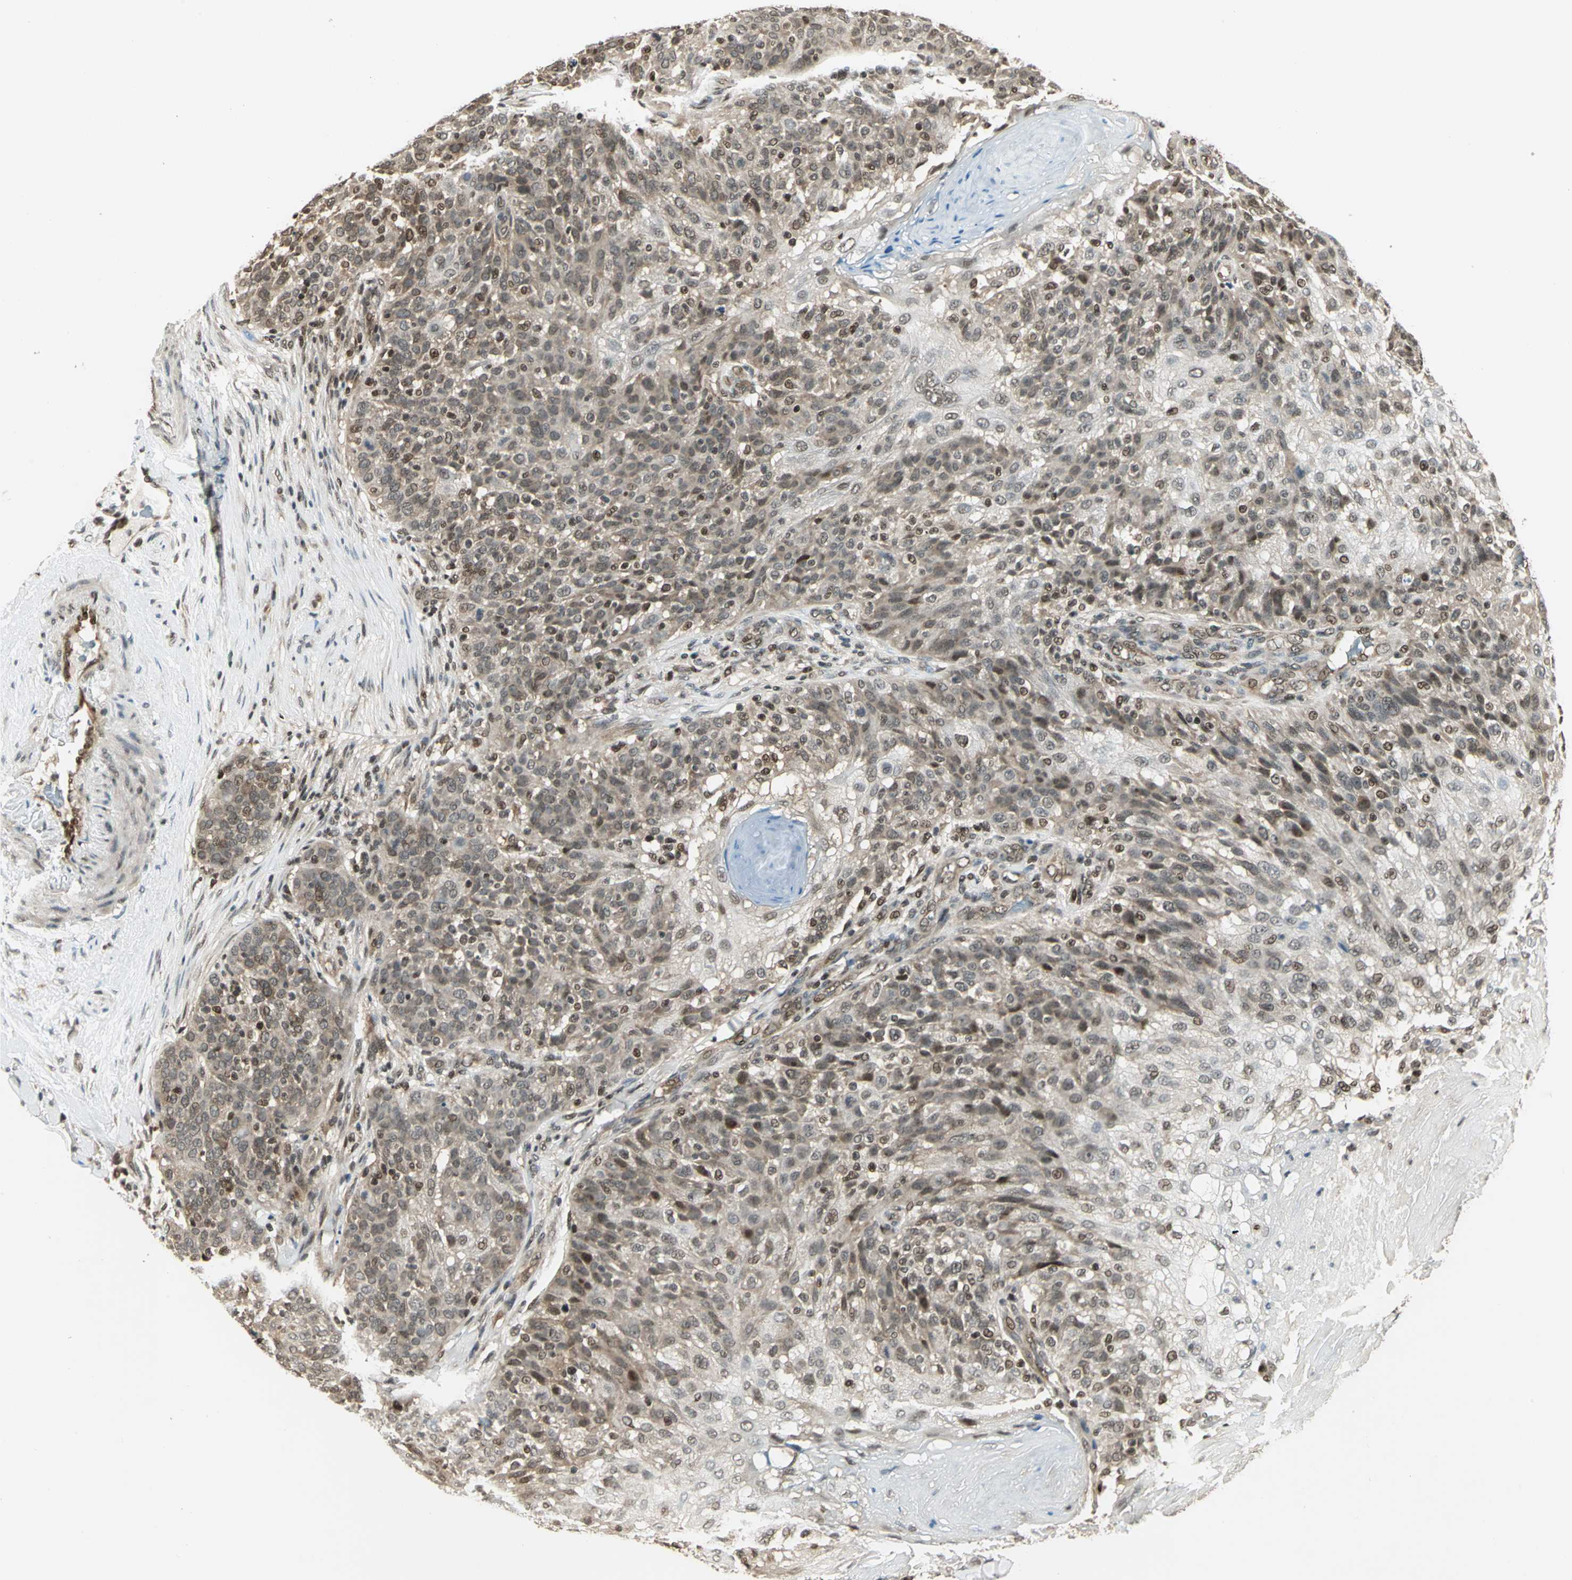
{"staining": {"intensity": "weak", "quantity": ">75%", "location": "cytoplasmic/membranous,nuclear"}, "tissue": "skin cancer", "cell_type": "Tumor cells", "image_type": "cancer", "snomed": [{"axis": "morphology", "description": "Normal tissue, NOS"}, {"axis": "morphology", "description": "Squamous cell carcinoma, NOS"}, {"axis": "topography", "description": "Skin"}], "caption": "A photomicrograph of skin cancer stained for a protein exhibits weak cytoplasmic/membranous and nuclear brown staining in tumor cells.", "gene": "PSMC3", "patient": {"sex": "female", "age": 83}}